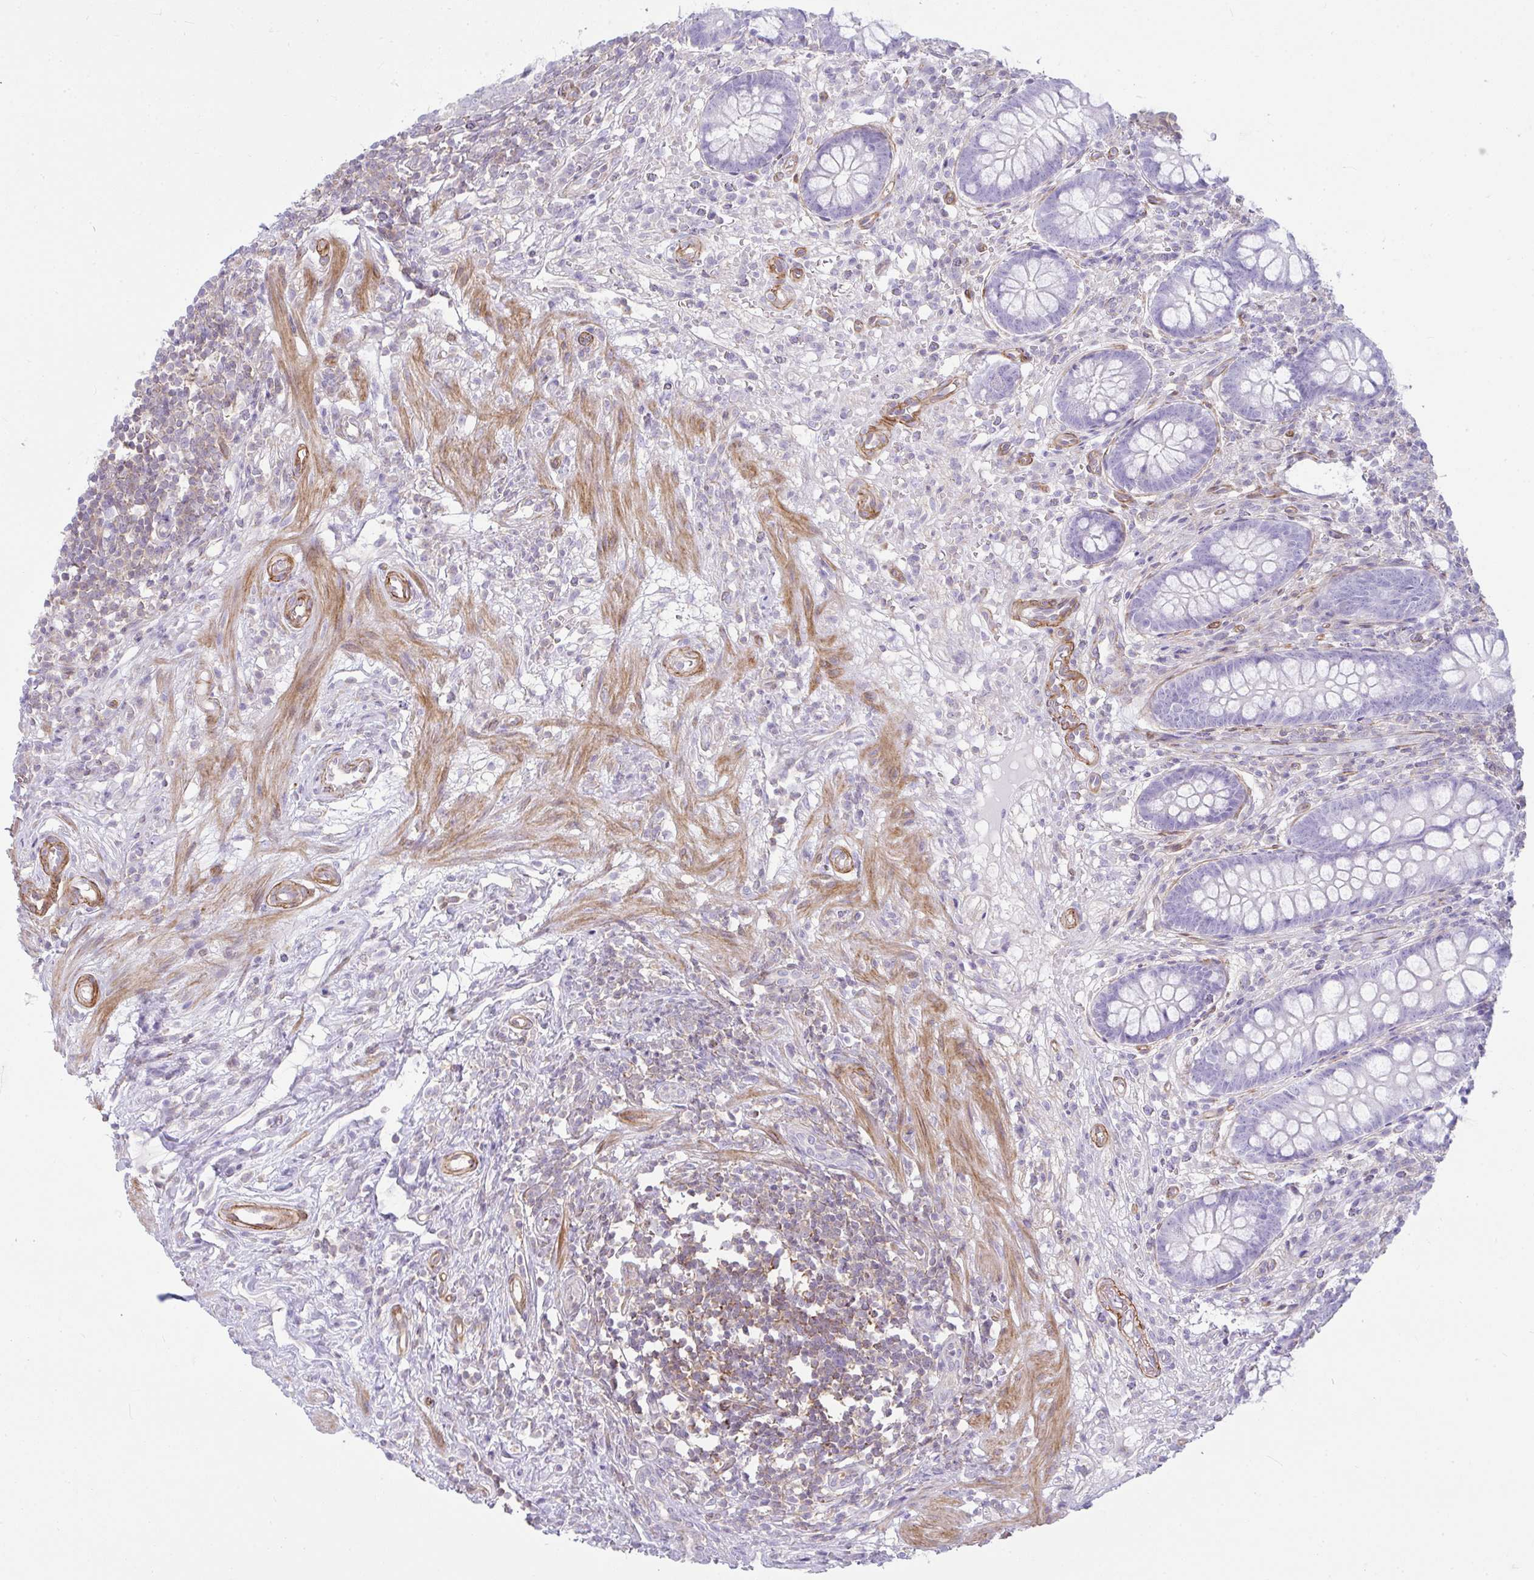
{"staining": {"intensity": "negative", "quantity": "none", "location": "none"}, "tissue": "appendix", "cell_type": "Glandular cells", "image_type": "normal", "snomed": [{"axis": "morphology", "description": "Normal tissue, NOS"}, {"axis": "topography", "description": "Appendix"}], "caption": "Appendix stained for a protein using immunohistochemistry reveals no expression glandular cells.", "gene": "CDRT15", "patient": {"sex": "female", "age": 56}}